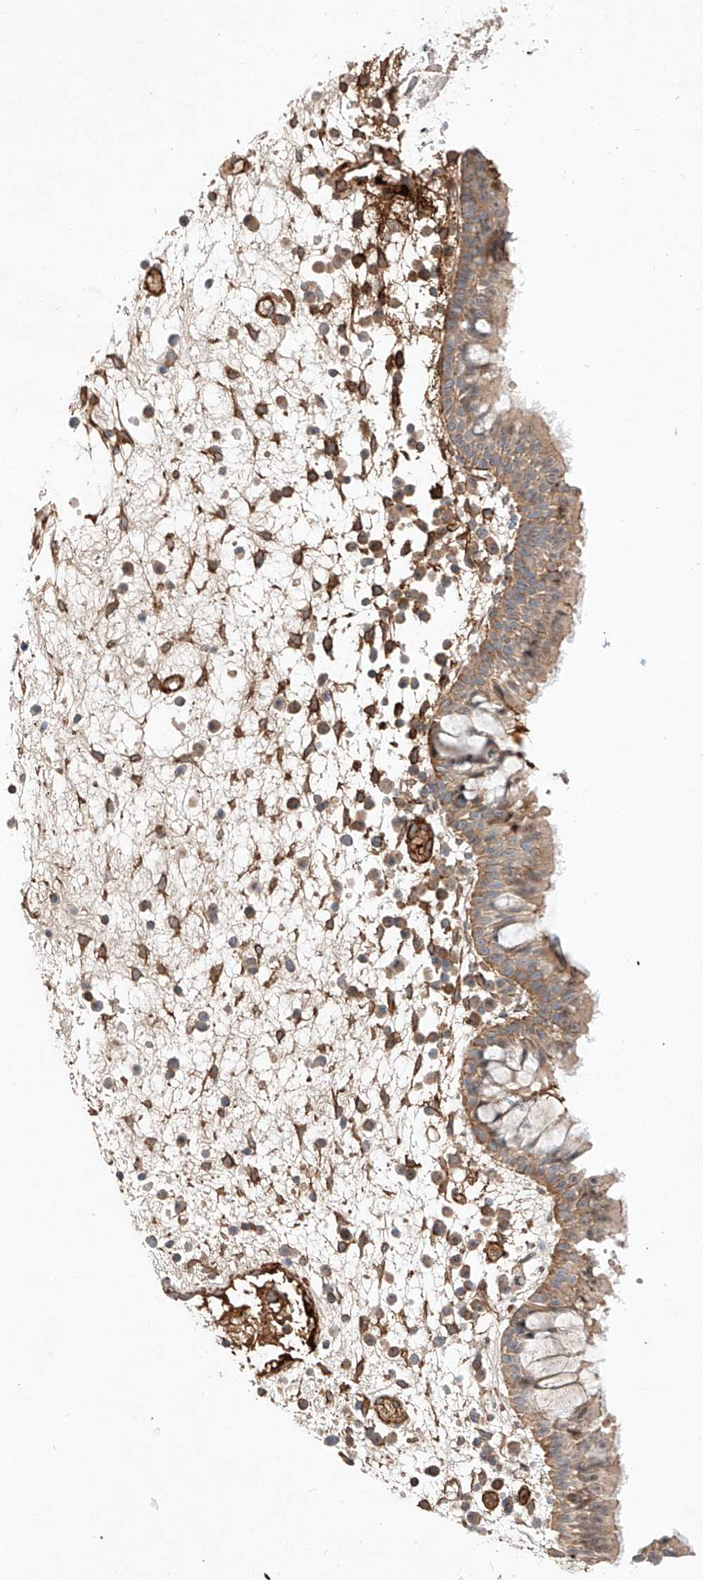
{"staining": {"intensity": "moderate", "quantity": ">75%", "location": "cytoplasmic/membranous"}, "tissue": "nasopharynx", "cell_type": "Respiratory epithelial cells", "image_type": "normal", "snomed": [{"axis": "morphology", "description": "Normal tissue, NOS"}, {"axis": "morphology", "description": "Inflammation, NOS"}, {"axis": "morphology", "description": "Malignant melanoma, Metastatic site"}, {"axis": "topography", "description": "Nasopharynx"}], "caption": "Respiratory epithelial cells display medium levels of moderate cytoplasmic/membranous expression in about >75% of cells in benign human nasopharynx.", "gene": "ARHGAP33", "patient": {"sex": "male", "age": 70}}